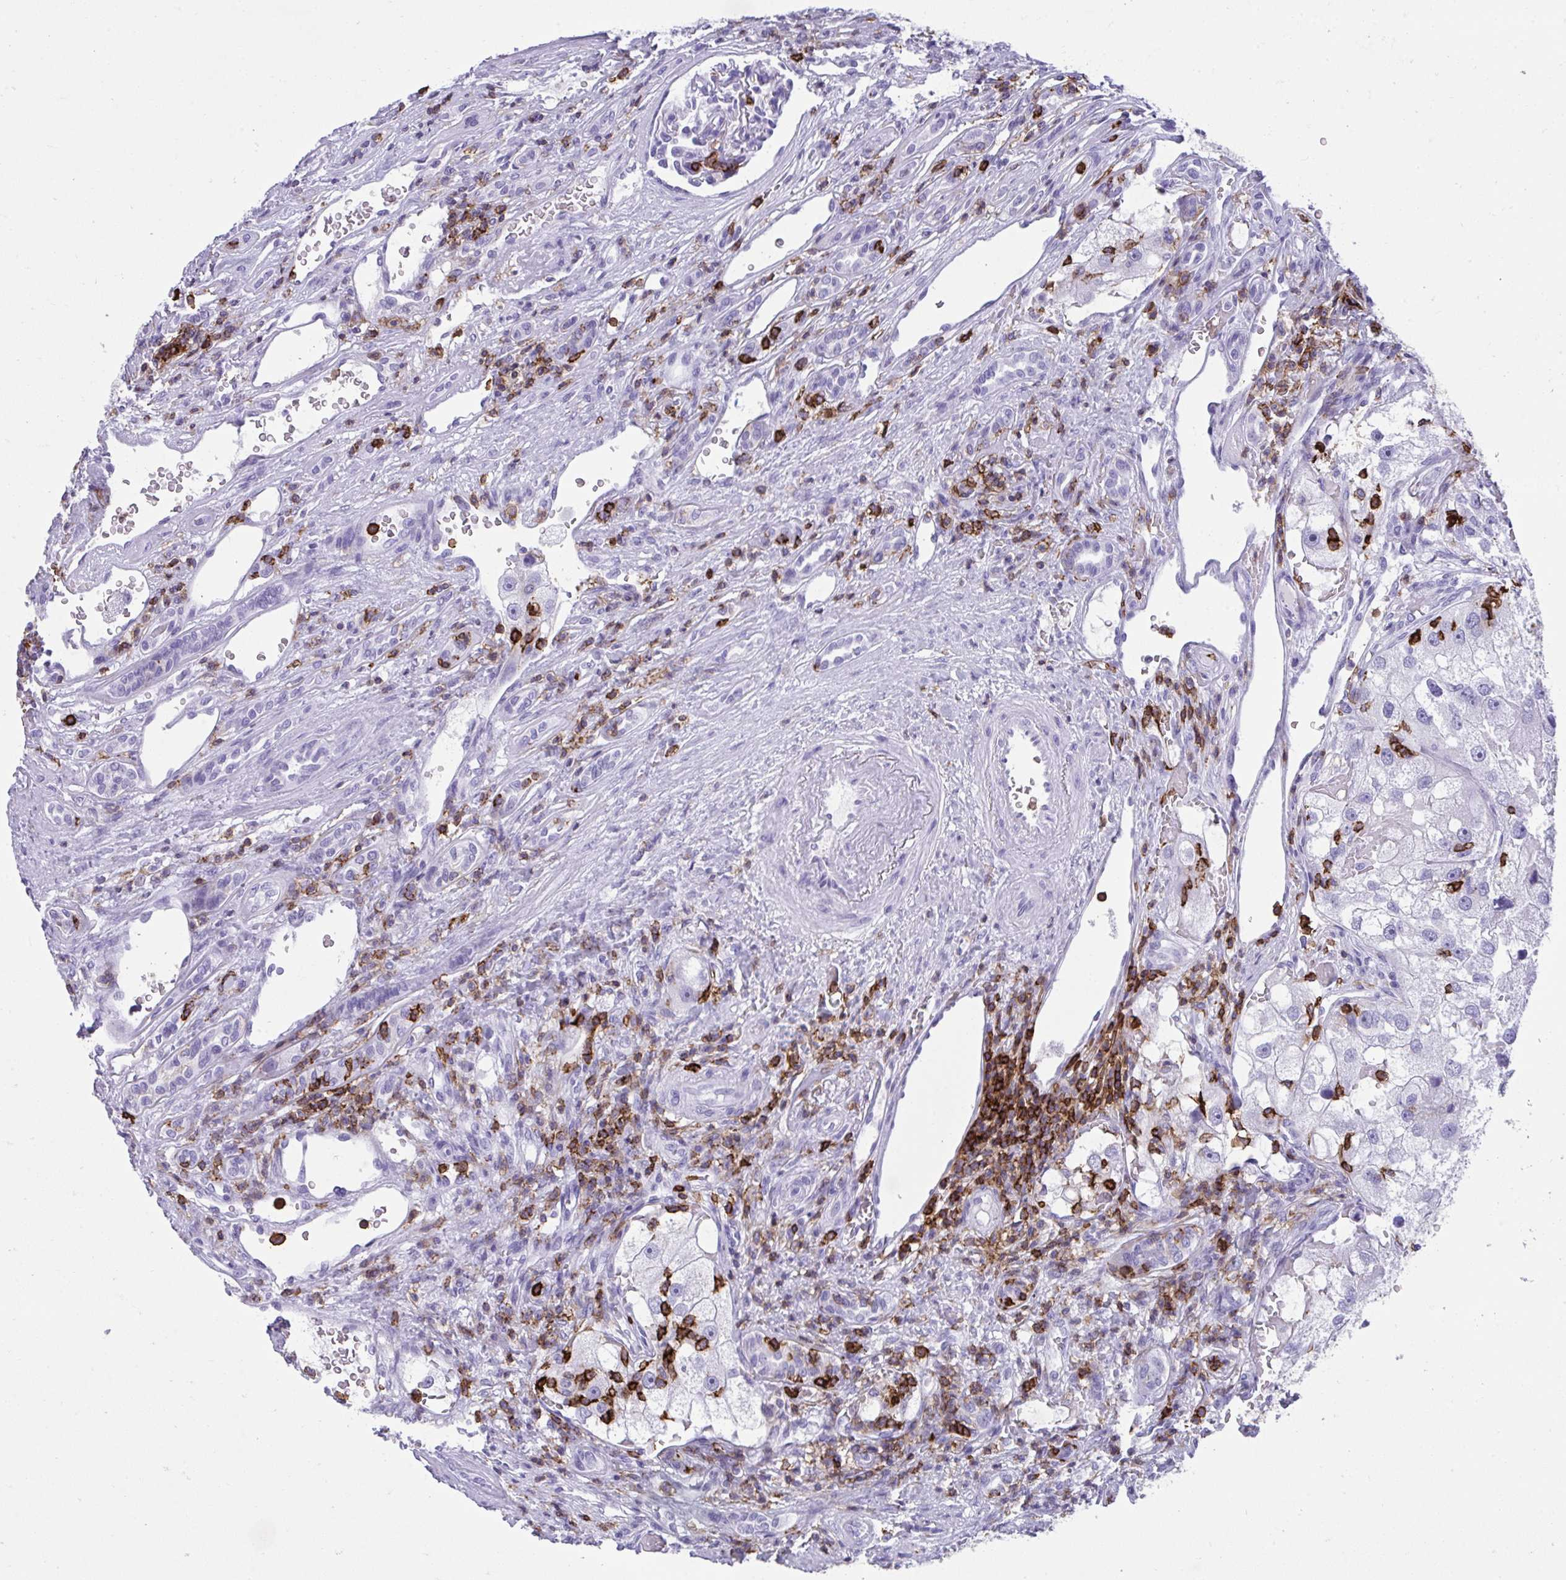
{"staining": {"intensity": "negative", "quantity": "none", "location": "none"}, "tissue": "renal cancer", "cell_type": "Tumor cells", "image_type": "cancer", "snomed": [{"axis": "morphology", "description": "Adenocarcinoma, NOS"}, {"axis": "topography", "description": "Kidney"}], "caption": "Protein analysis of renal cancer exhibits no significant staining in tumor cells.", "gene": "SPN", "patient": {"sex": "male", "age": 63}}